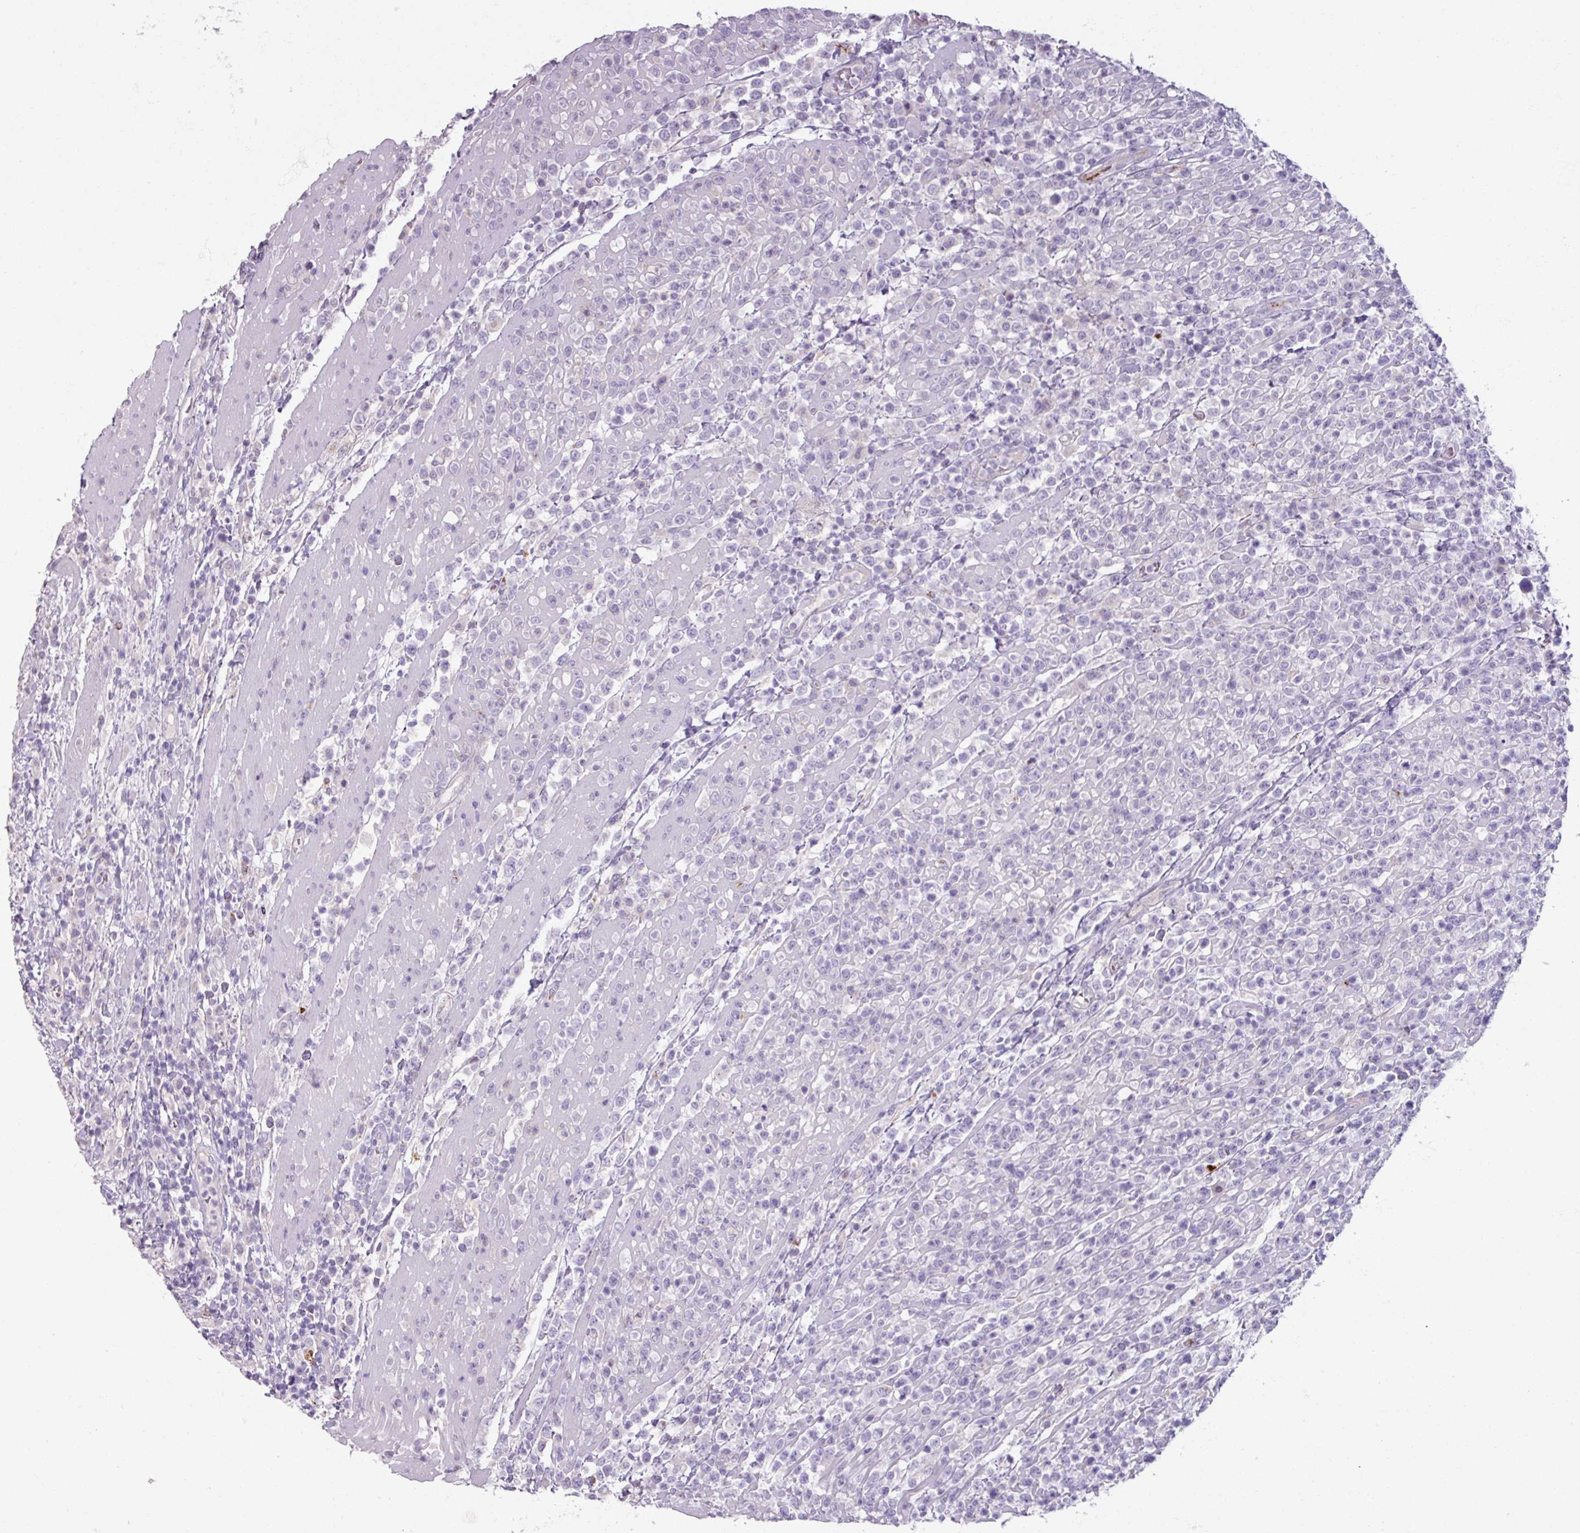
{"staining": {"intensity": "negative", "quantity": "none", "location": "none"}, "tissue": "lymphoma", "cell_type": "Tumor cells", "image_type": "cancer", "snomed": [{"axis": "morphology", "description": "Malignant lymphoma, non-Hodgkin's type, High grade"}, {"axis": "topography", "description": "Colon"}], "caption": "IHC photomicrograph of lymphoma stained for a protein (brown), which shows no expression in tumor cells.", "gene": "SLC27A5", "patient": {"sex": "female", "age": 53}}